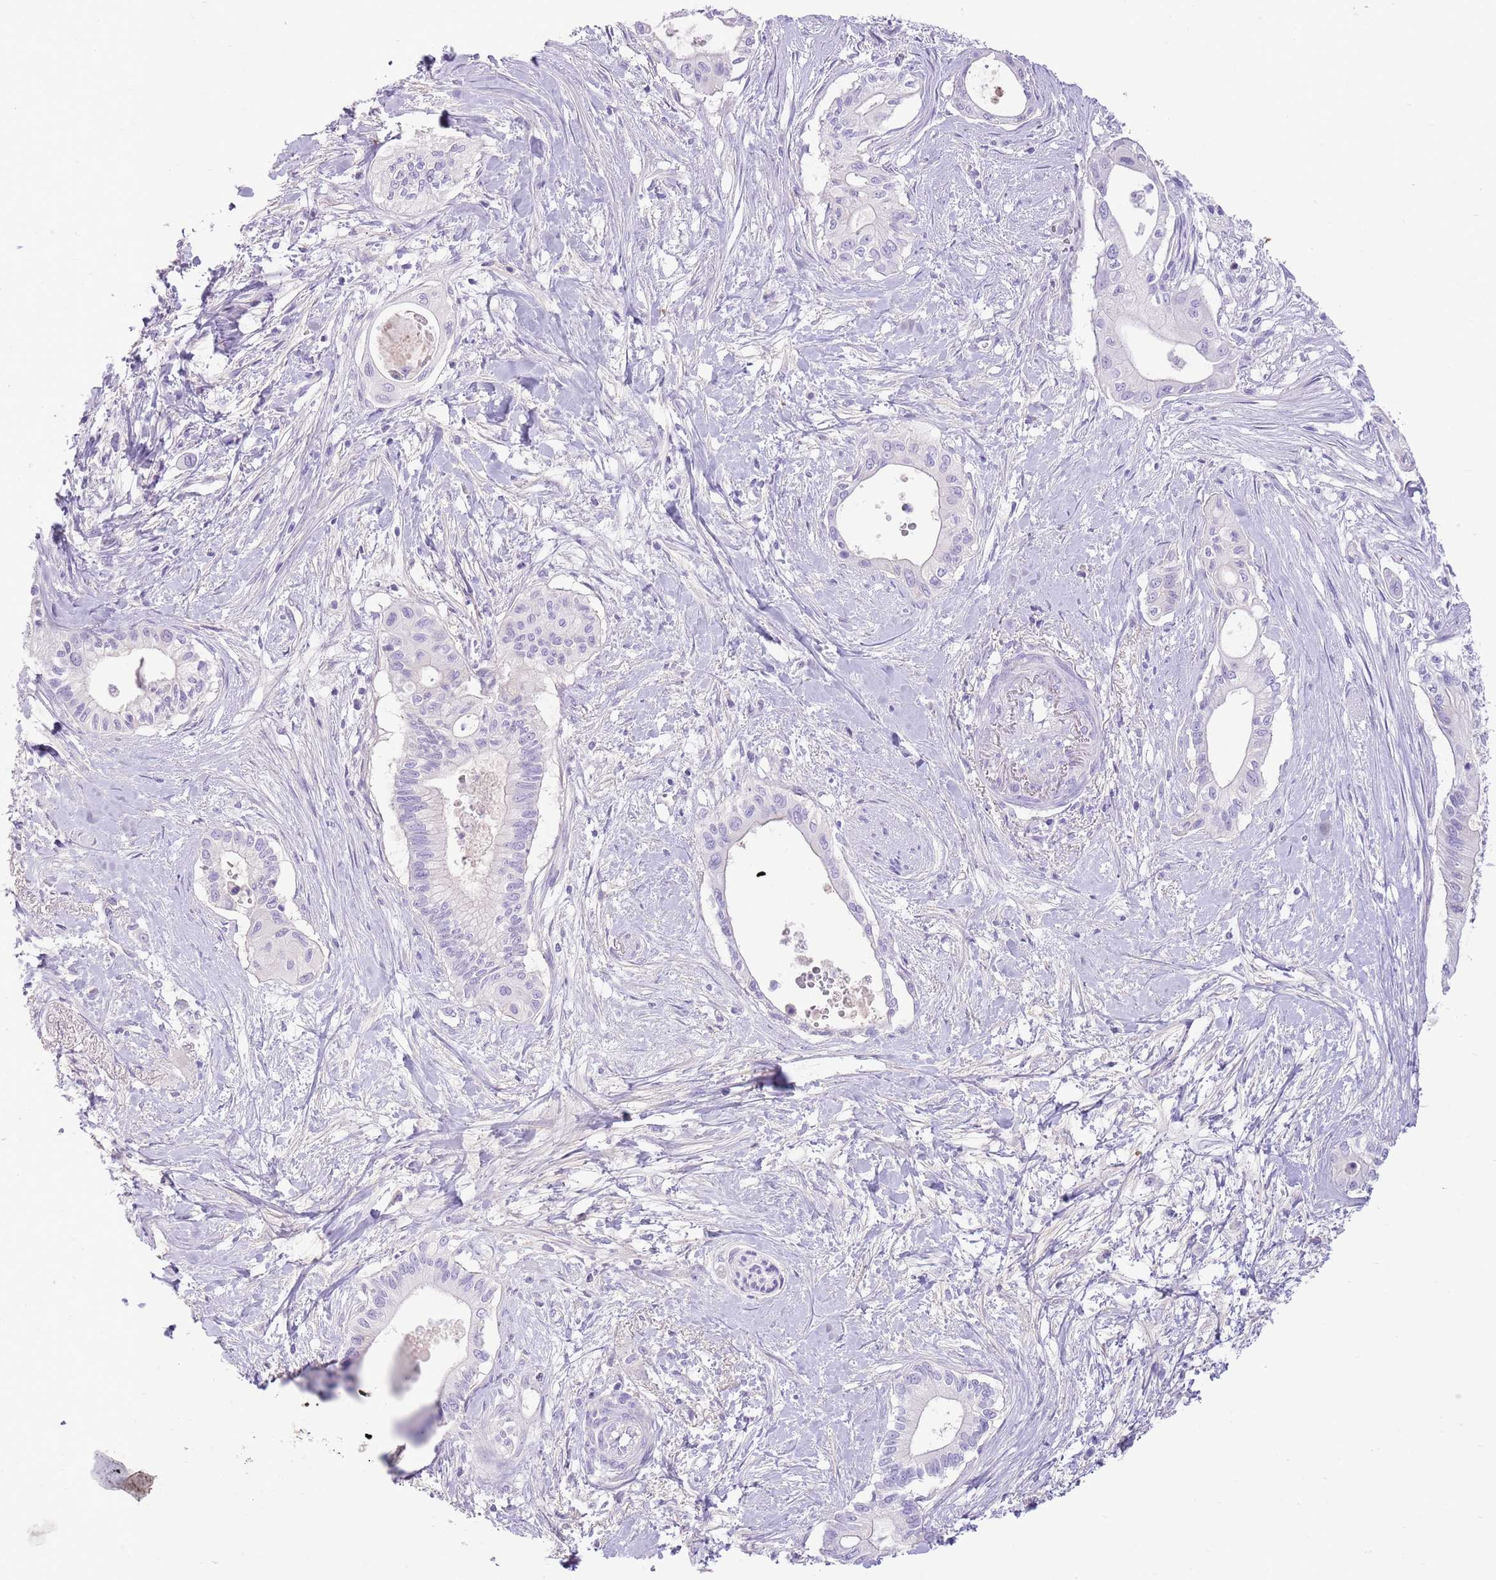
{"staining": {"intensity": "negative", "quantity": "none", "location": "none"}, "tissue": "pancreatic cancer", "cell_type": "Tumor cells", "image_type": "cancer", "snomed": [{"axis": "morphology", "description": "Adenocarcinoma, NOS"}, {"axis": "topography", "description": "Pancreas"}], "caption": "Immunohistochemistry micrograph of human pancreatic adenocarcinoma stained for a protein (brown), which demonstrates no positivity in tumor cells.", "gene": "TOX2", "patient": {"sex": "male", "age": 78}}